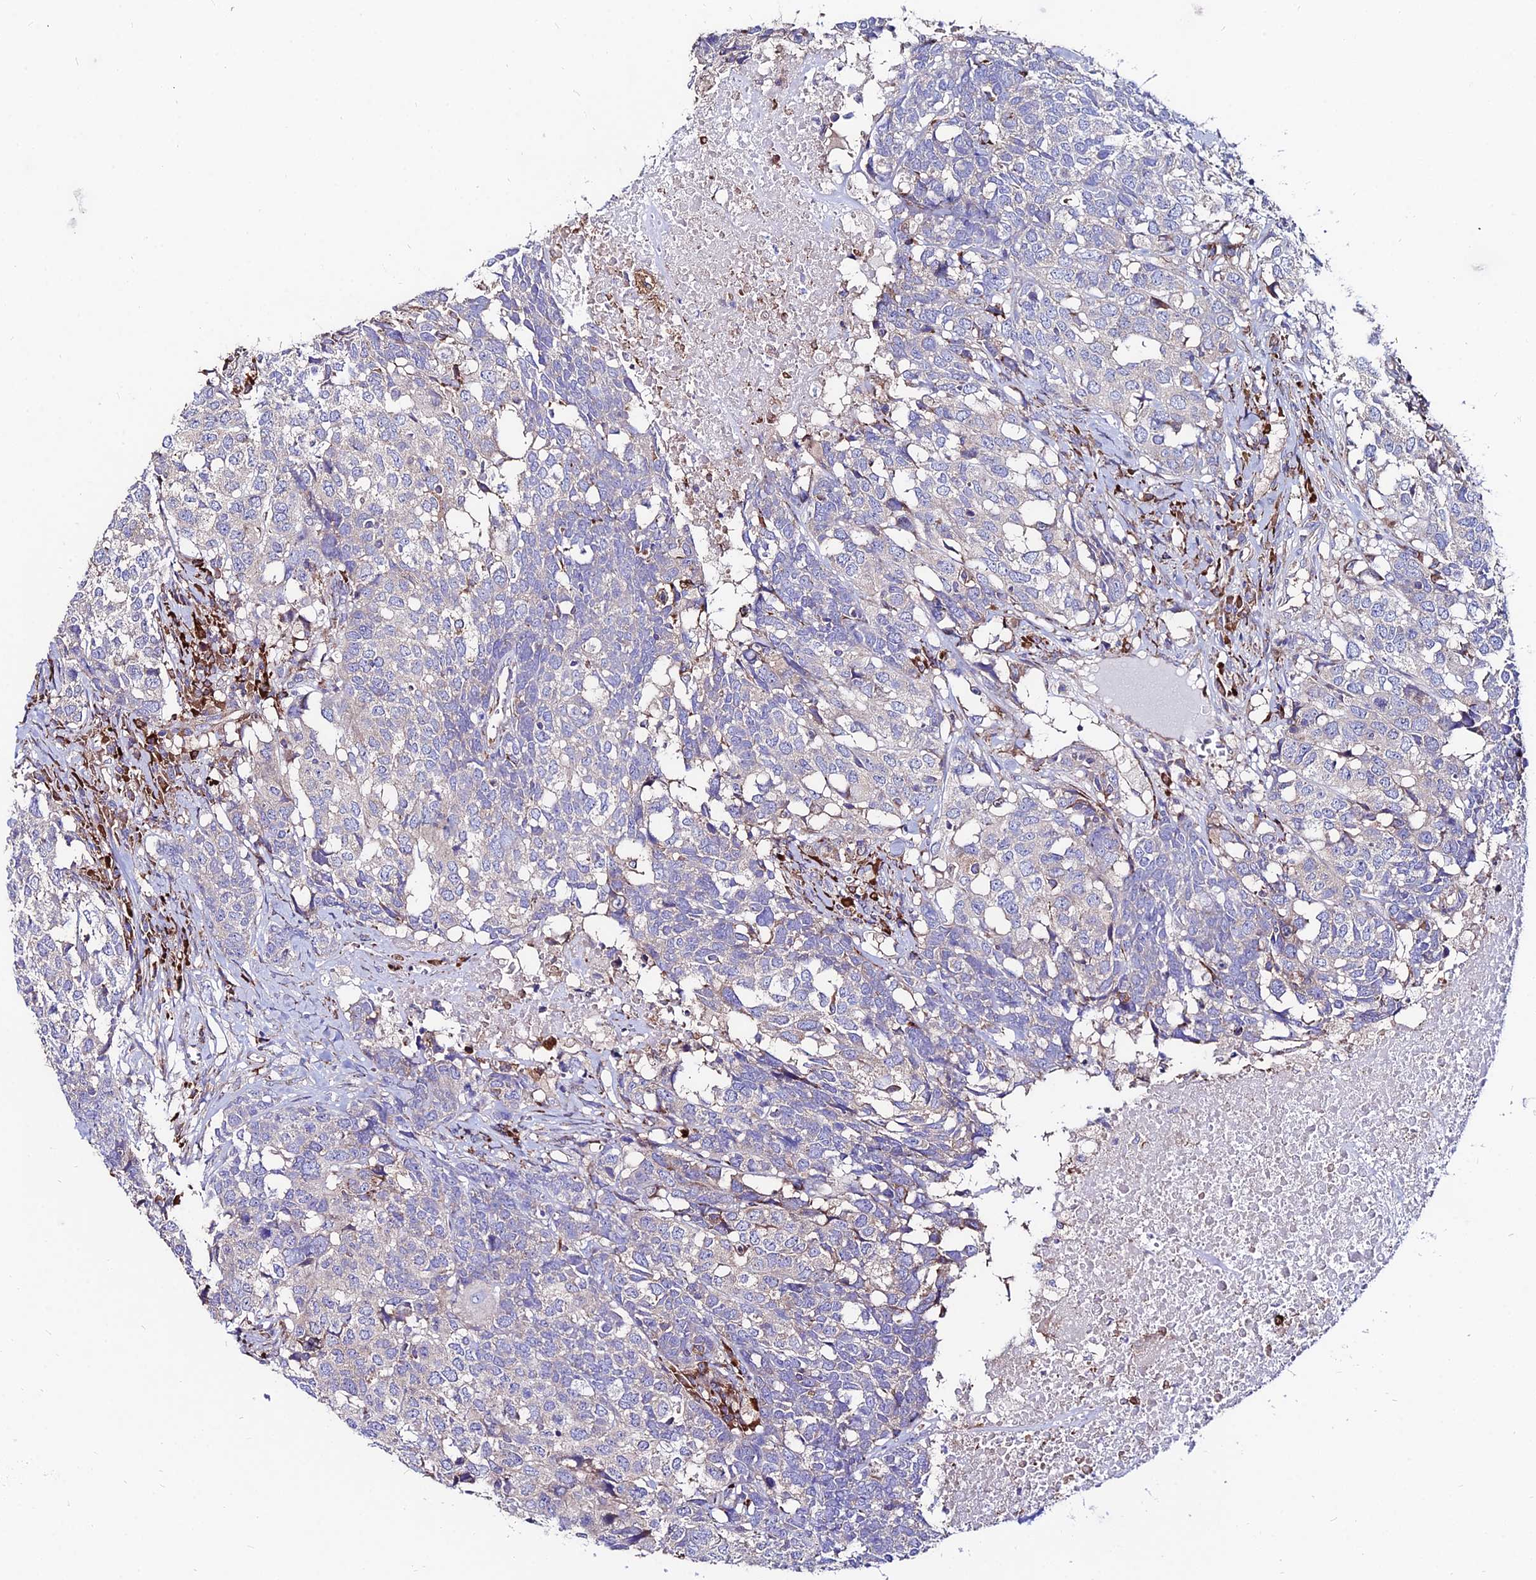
{"staining": {"intensity": "negative", "quantity": "none", "location": "none"}, "tissue": "head and neck cancer", "cell_type": "Tumor cells", "image_type": "cancer", "snomed": [{"axis": "morphology", "description": "Squamous cell carcinoma, NOS"}, {"axis": "topography", "description": "Head-Neck"}], "caption": "Immunohistochemistry (IHC) micrograph of human head and neck cancer stained for a protein (brown), which demonstrates no staining in tumor cells.", "gene": "EIF3K", "patient": {"sex": "male", "age": 66}}